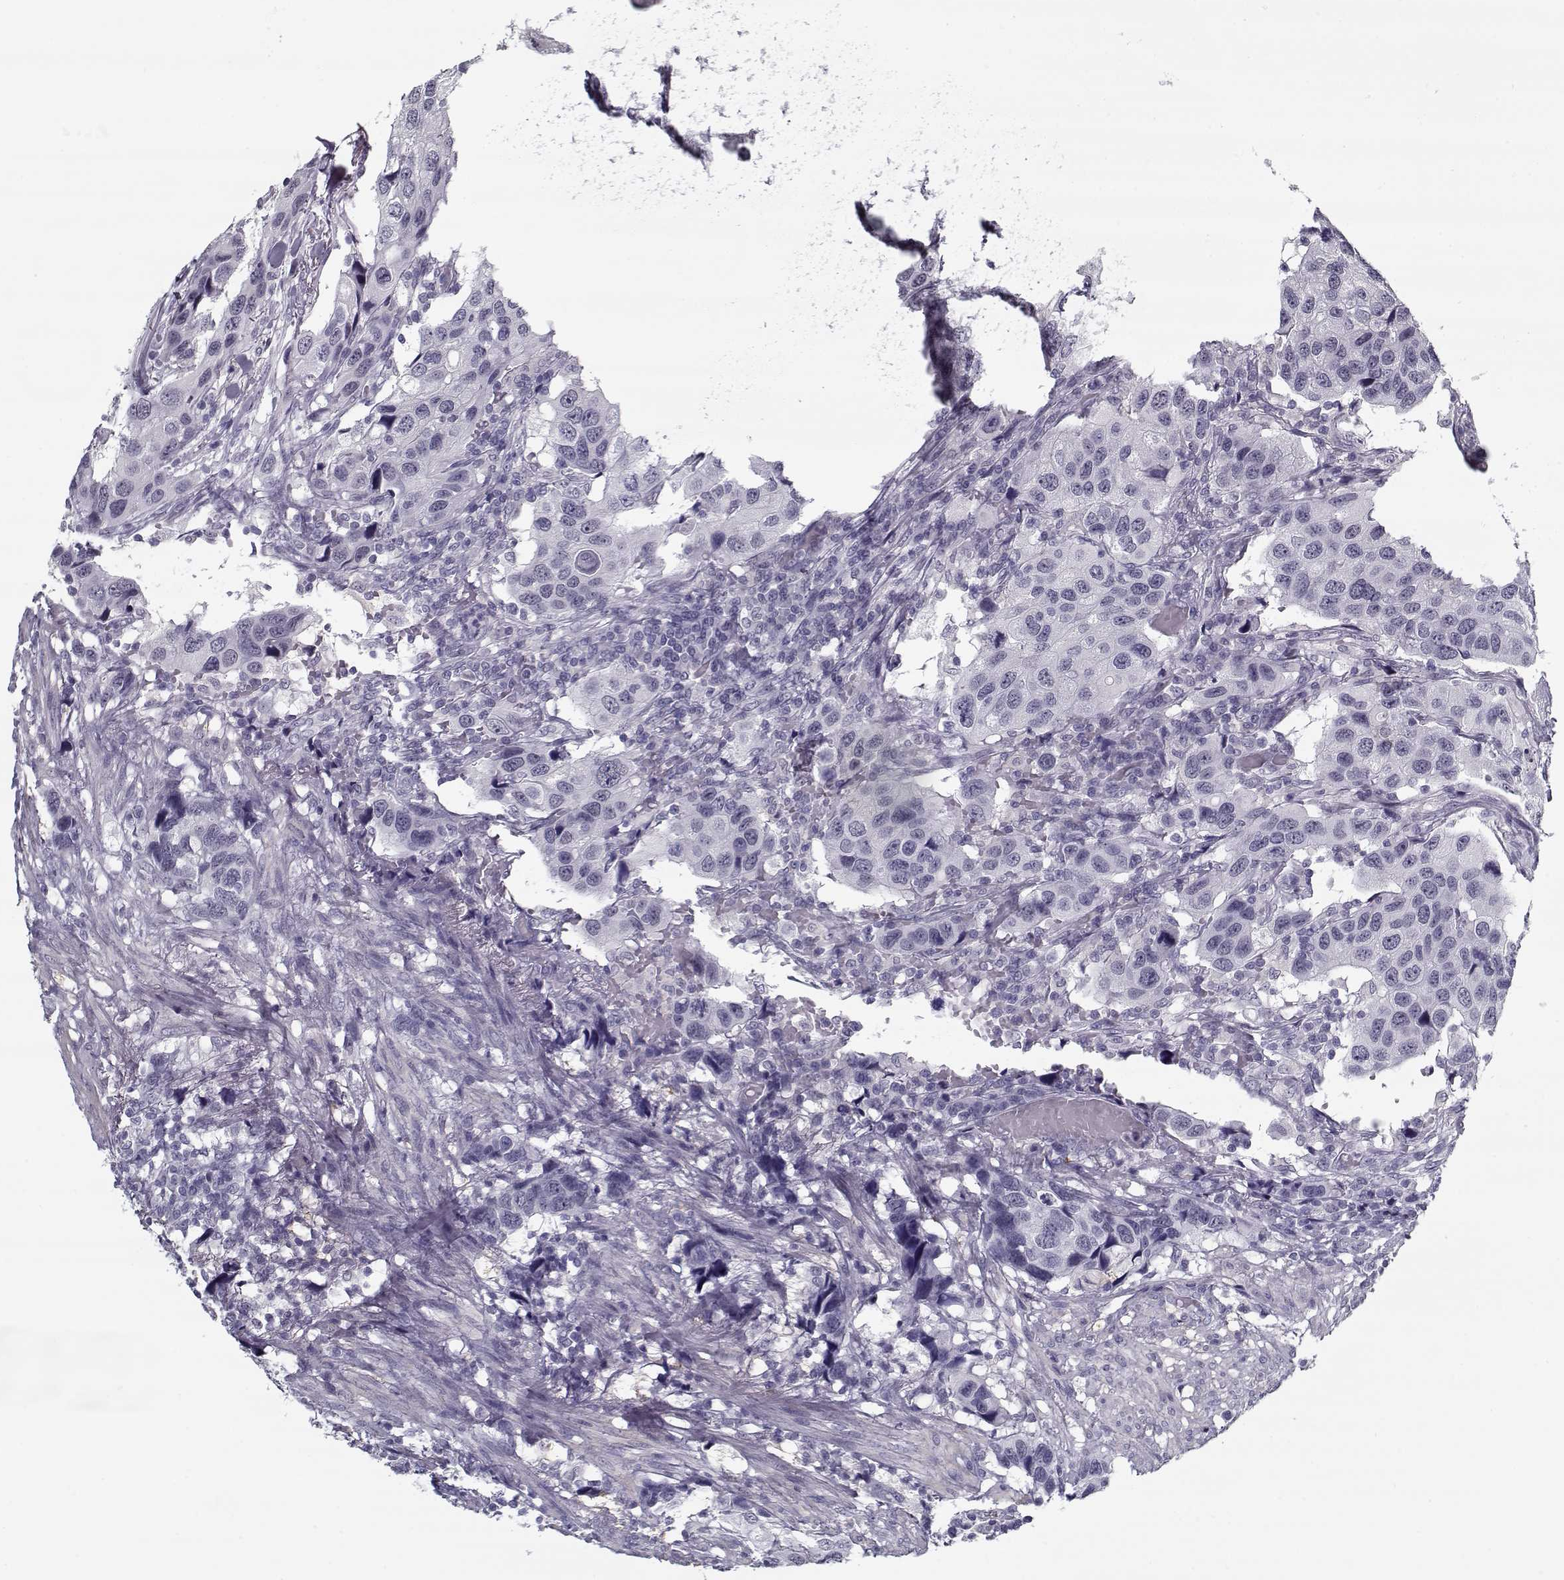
{"staining": {"intensity": "negative", "quantity": "none", "location": "none"}, "tissue": "urothelial cancer", "cell_type": "Tumor cells", "image_type": "cancer", "snomed": [{"axis": "morphology", "description": "Urothelial carcinoma, High grade"}, {"axis": "topography", "description": "Urinary bladder"}], "caption": "The immunohistochemistry micrograph has no significant staining in tumor cells of urothelial cancer tissue. (DAB (3,3'-diaminobenzidine) immunohistochemistry (IHC) visualized using brightfield microscopy, high magnification).", "gene": "RNF32", "patient": {"sex": "male", "age": 79}}